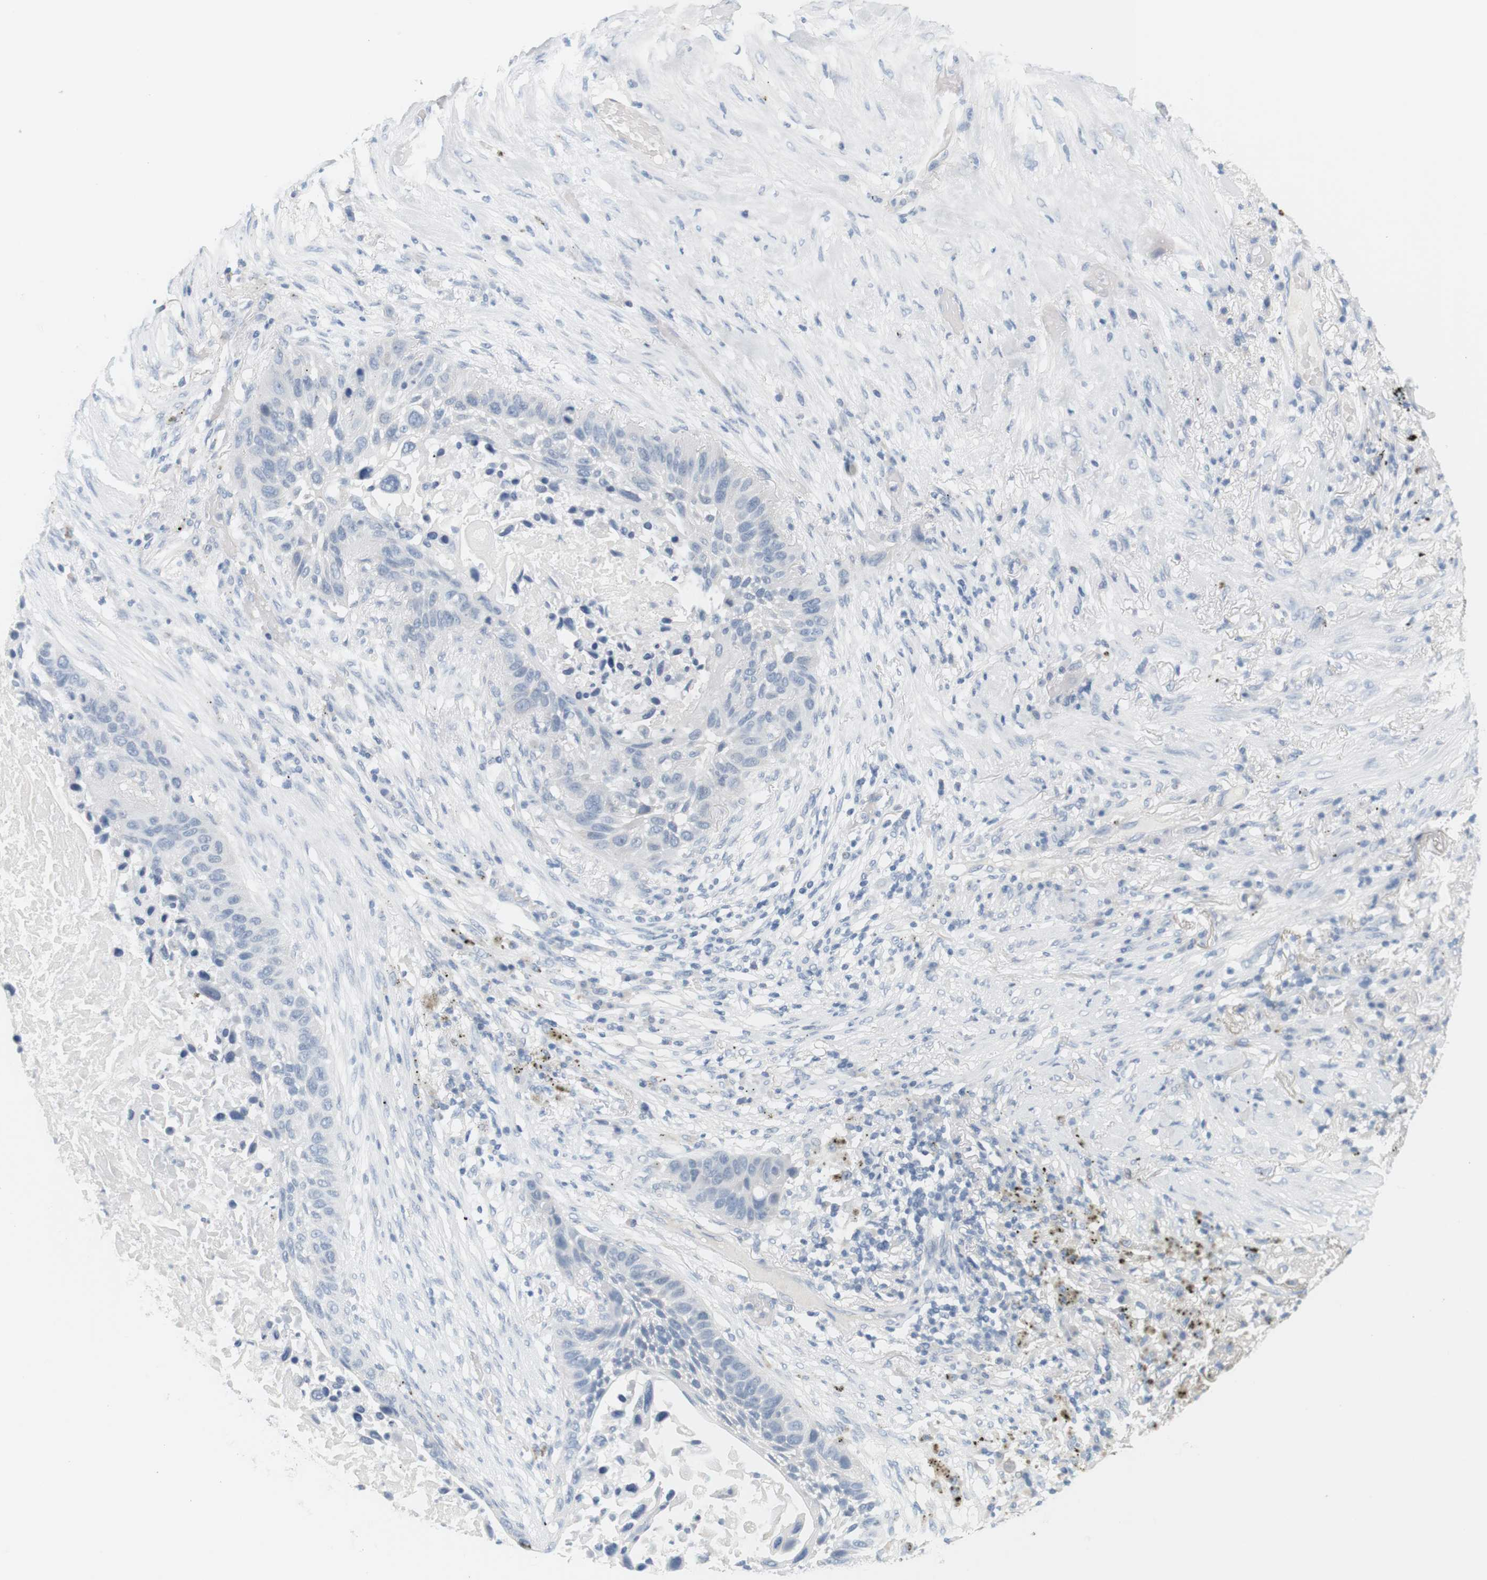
{"staining": {"intensity": "negative", "quantity": "none", "location": "none"}, "tissue": "lung cancer", "cell_type": "Tumor cells", "image_type": "cancer", "snomed": [{"axis": "morphology", "description": "Squamous cell carcinoma, NOS"}, {"axis": "topography", "description": "Lung"}], "caption": "The IHC image has no significant staining in tumor cells of lung squamous cell carcinoma tissue.", "gene": "OPRM1", "patient": {"sex": "male", "age": 57}}